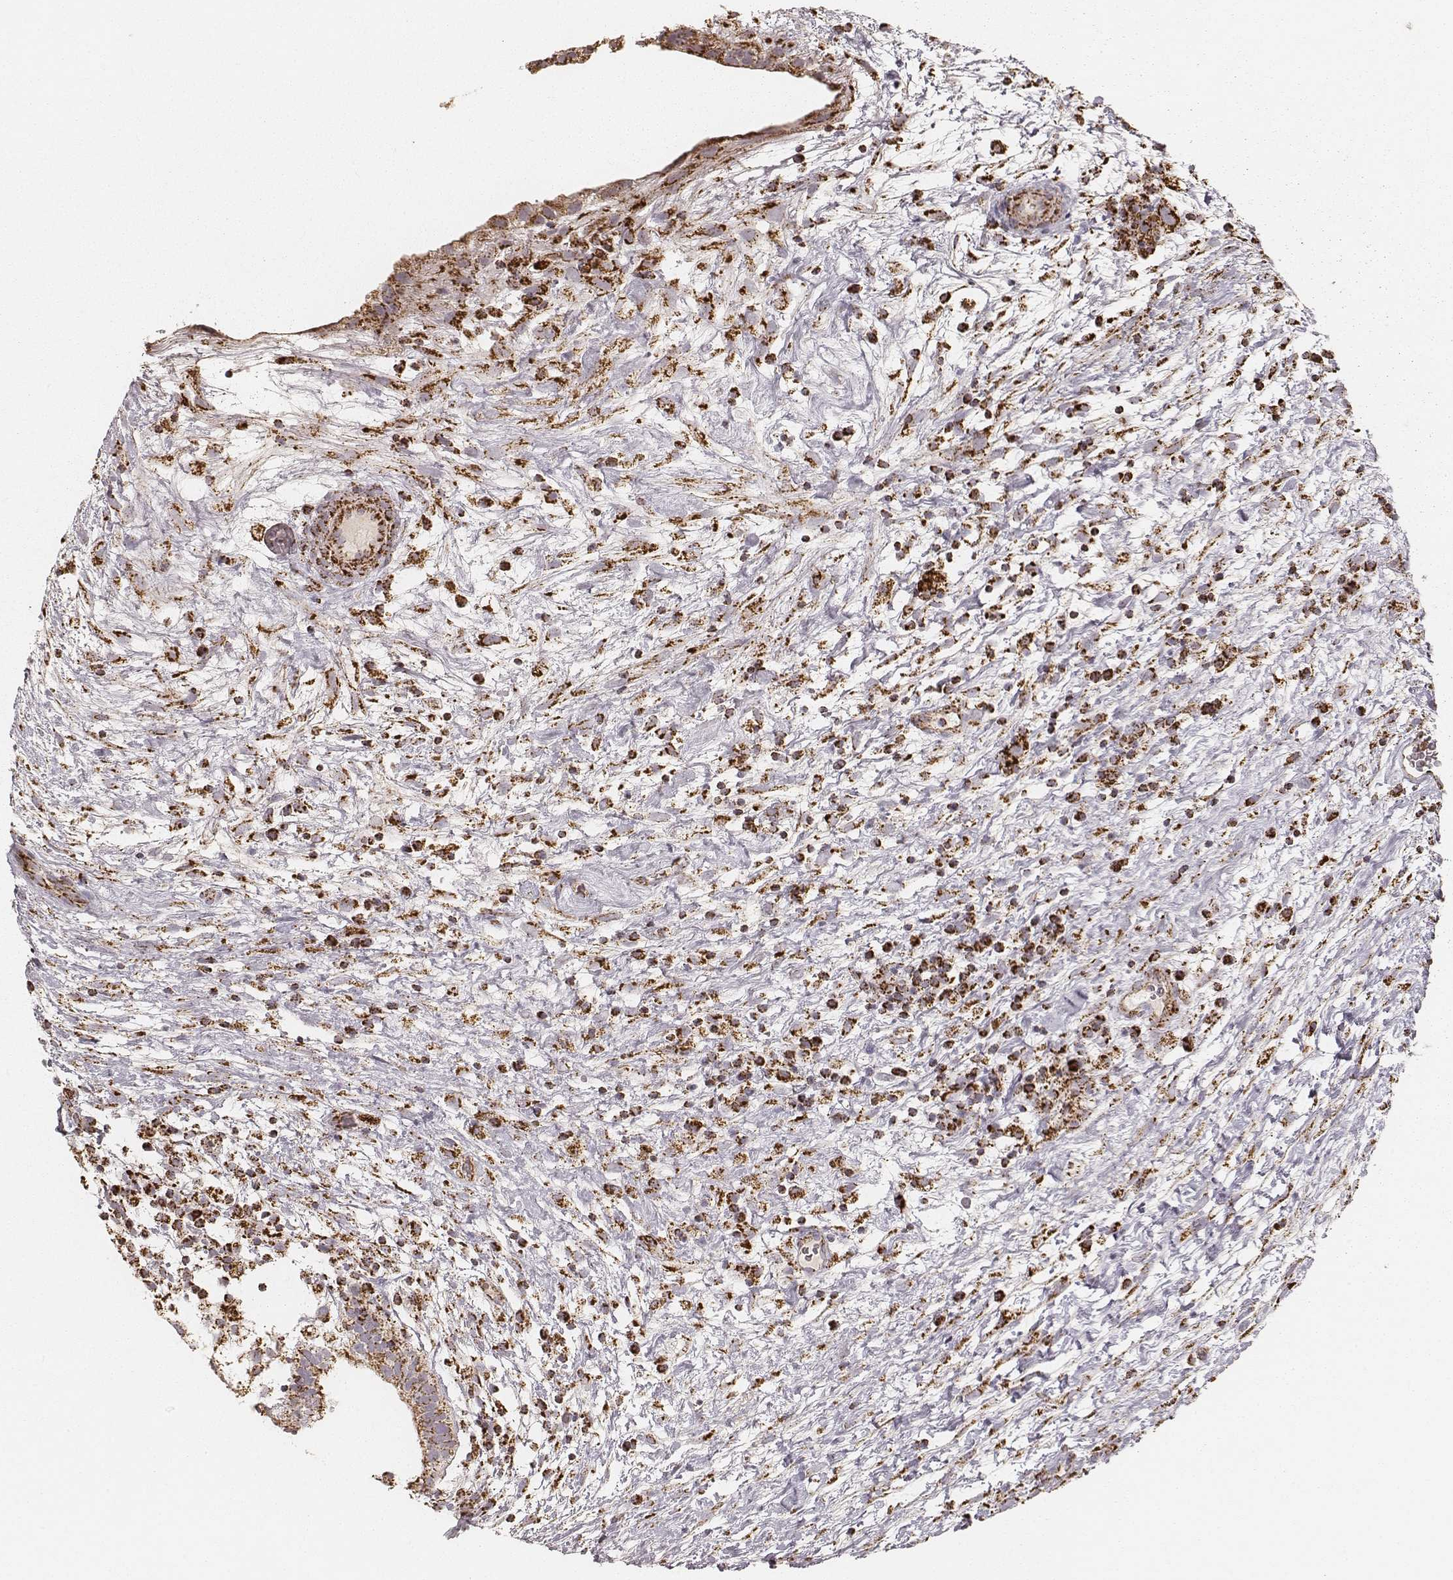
{"staining": {"intensity": "strong", "quantity": ">75%", "location": "cytoplasmic/membranous"}, "tissue": "testis cancer", "cell_type": "Tumor cells", "image_type": "cancer", "snomed": [{"axis": "morphology", "description": "Normal tissue, NOS"}, {"axis": "morphology", "description": "Carcinoma, Embryonal, NOS"}, {"axis": "topography", "description": "Testis"}], "caption": "Testis cancer stained with DAB (3,3'-diaminobenzidine) IHC reveals high levels of strong cytoplasmic/membranous expression in approximately >75% of tumor cells.", "gene": "CS", "patient": {"sex": "male", "age": 32}}